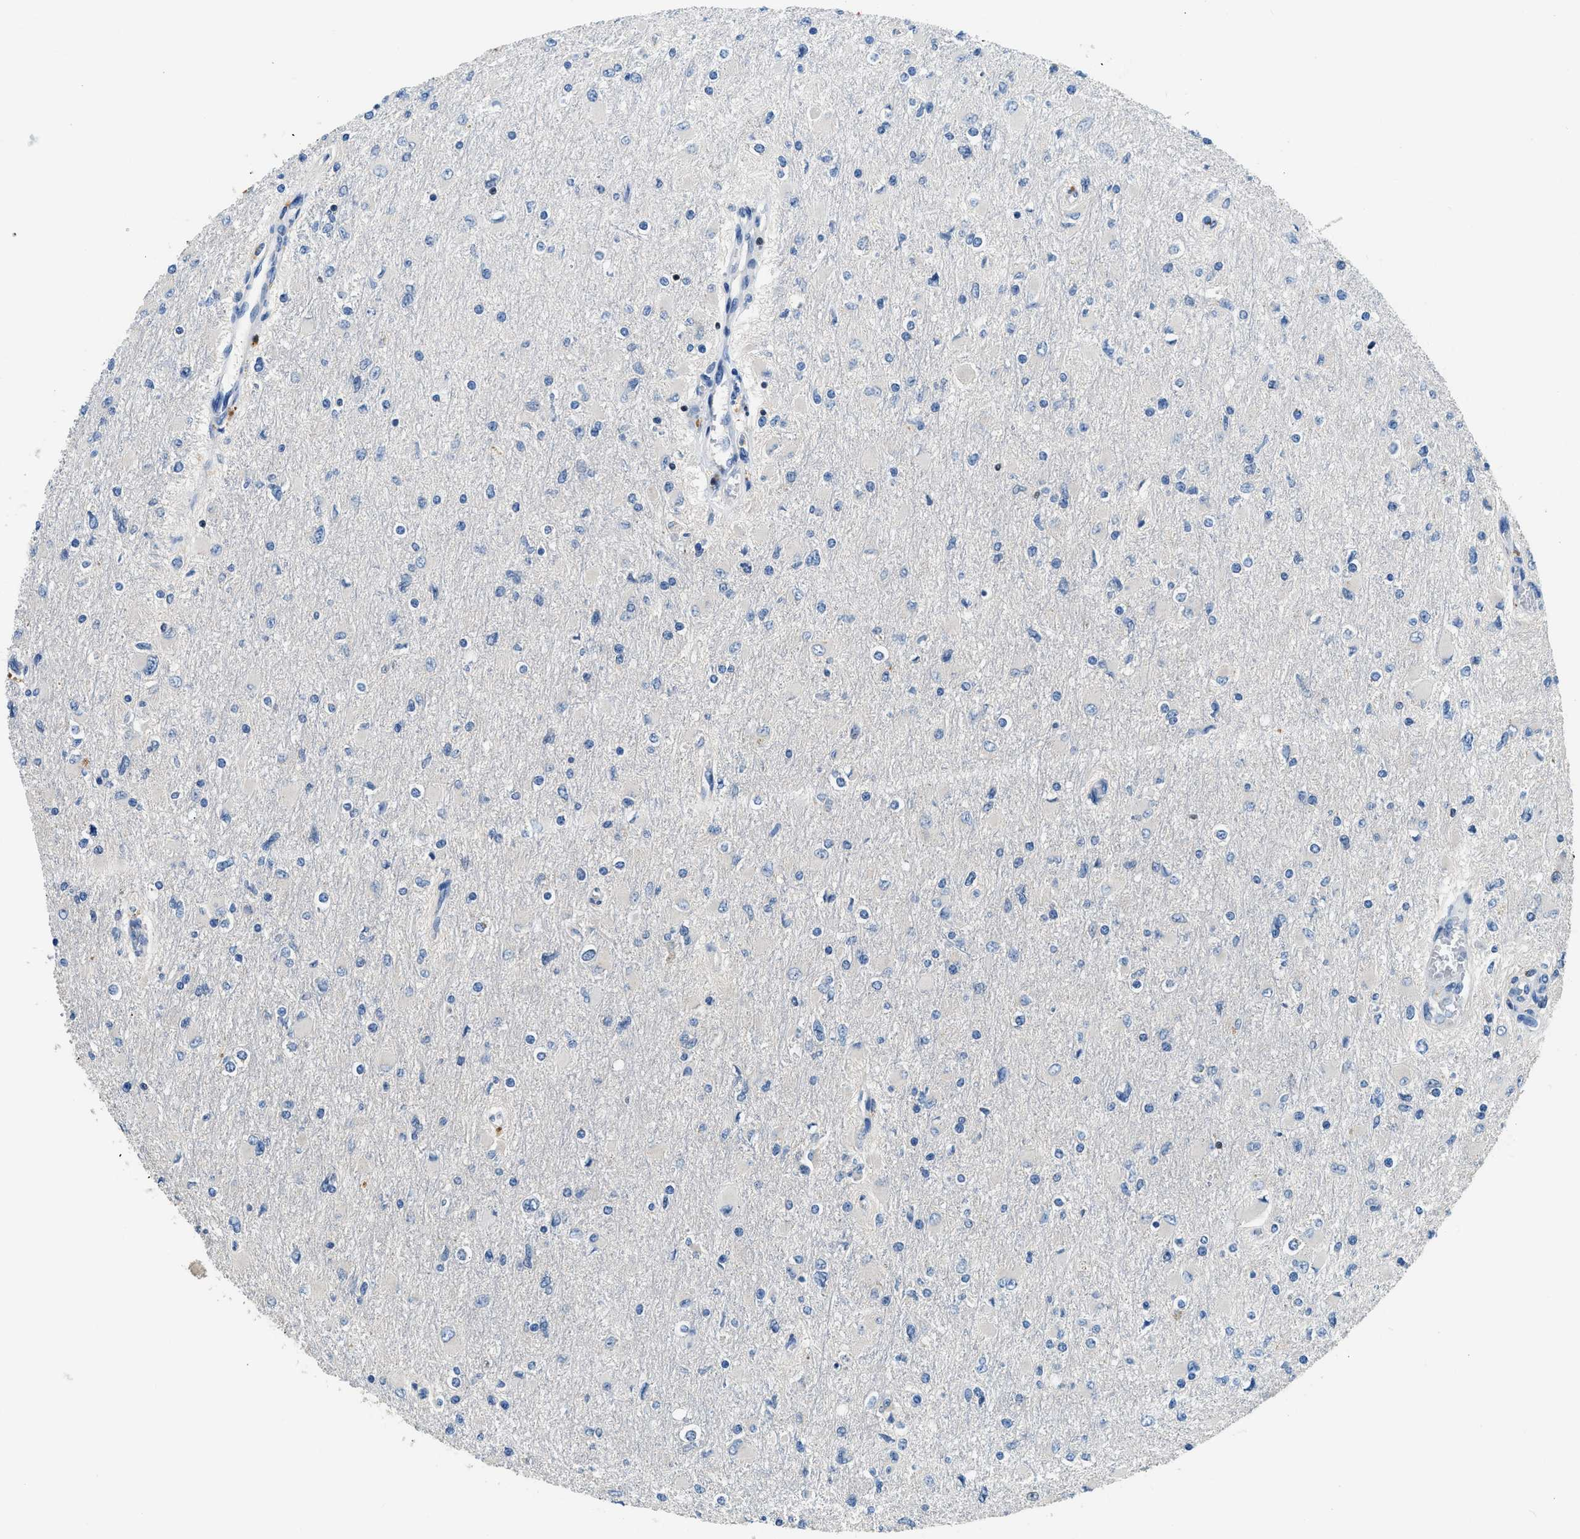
{"staining": {"intensity": "negative", "quantity": "none", "location": "none"}, "tissue": "glioma", "cell_type": "Tumor cells", "image_type": "cancer", "snomed": [{"axis": "morphology", "description": "Glioma, malignant, High grade"}, {"axis": "topography", "description": "Cerebral cortex"}], "caption": "DAB immunohistochemical staining of human glioma demonstrates no significant expression in tumor cells.", "gene": "TOX", "patient": {"sex": "female", "age": 36}}